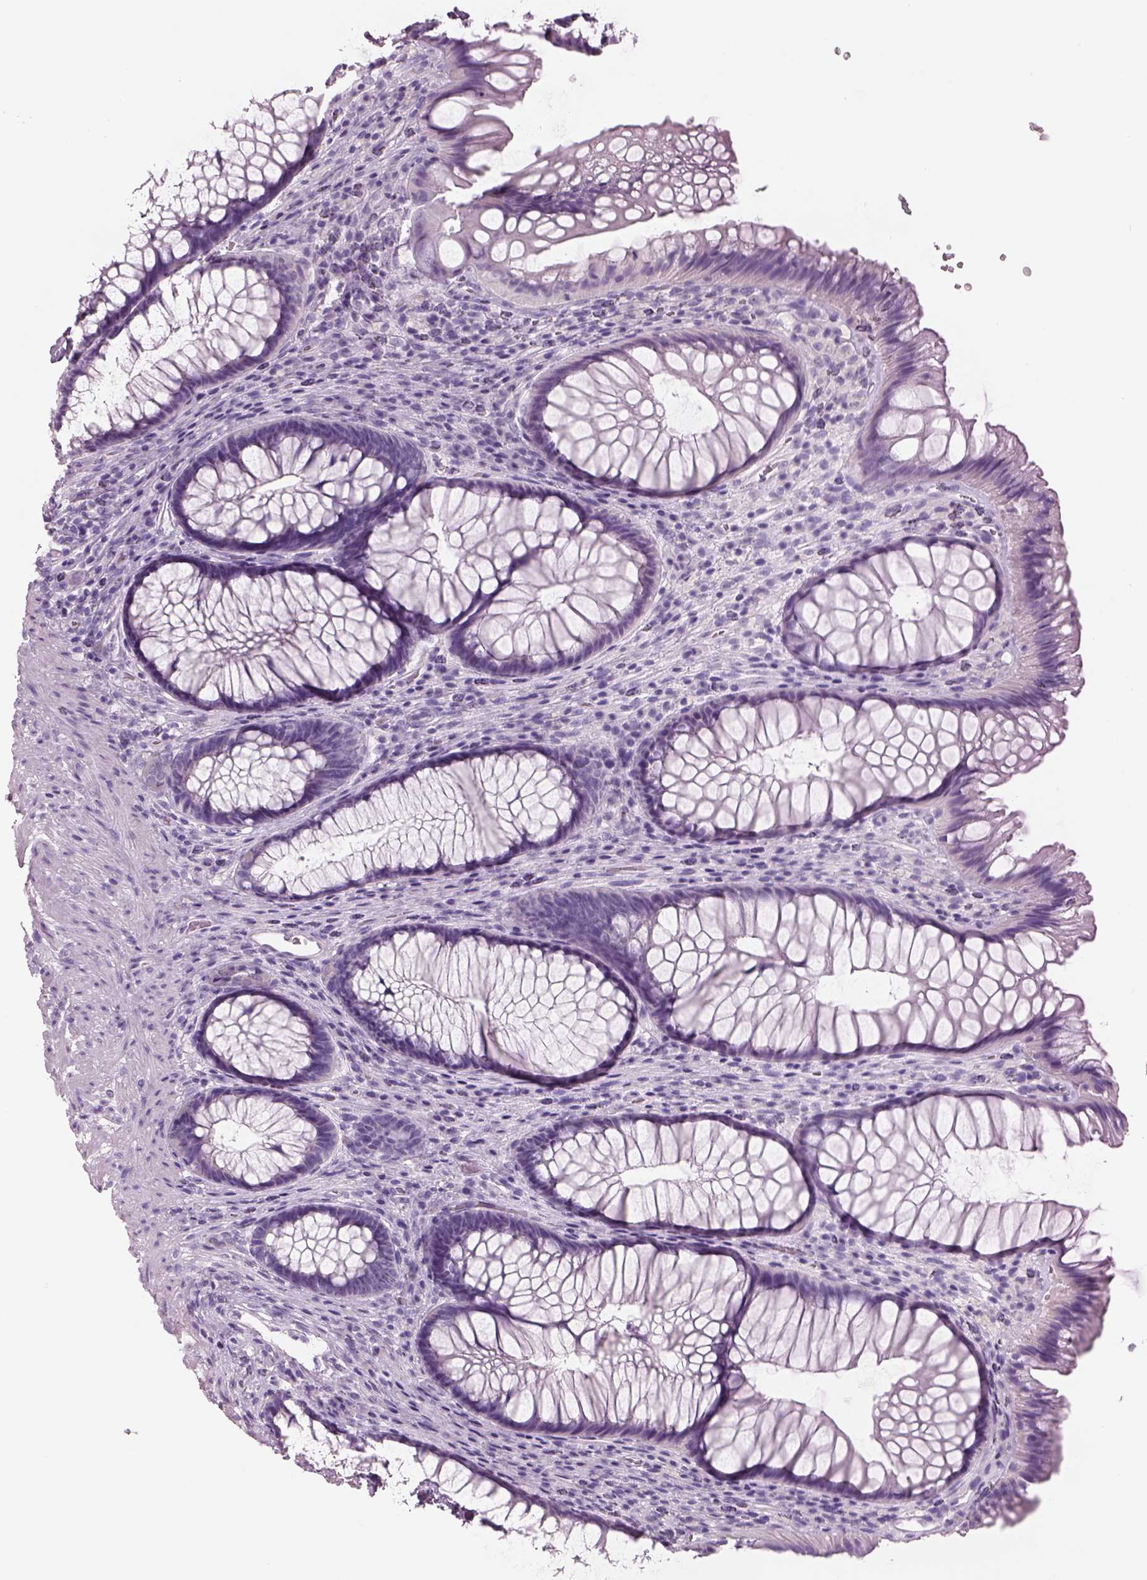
{"staining": {"intensity": "negative", "quantity": "none", "location": "none"}, "tissue": "rectum", "cell_type": "Glandular cells", "image_type": "normal", "snomed": [{"axis": "morphology", "description": "Normal tissue, NOS"}, {"axis": "topography", "description": "Smooth muscle"}, {"axis": "topography", "description": "Rectum"}], "caption": "The photomicrograph shows no staining of glandular cells in unremarkable rectum. (IHC, brightfield microscopy, high magnification).", "gene": "RHO", "patient": {"sex": "male", "age": 53}}